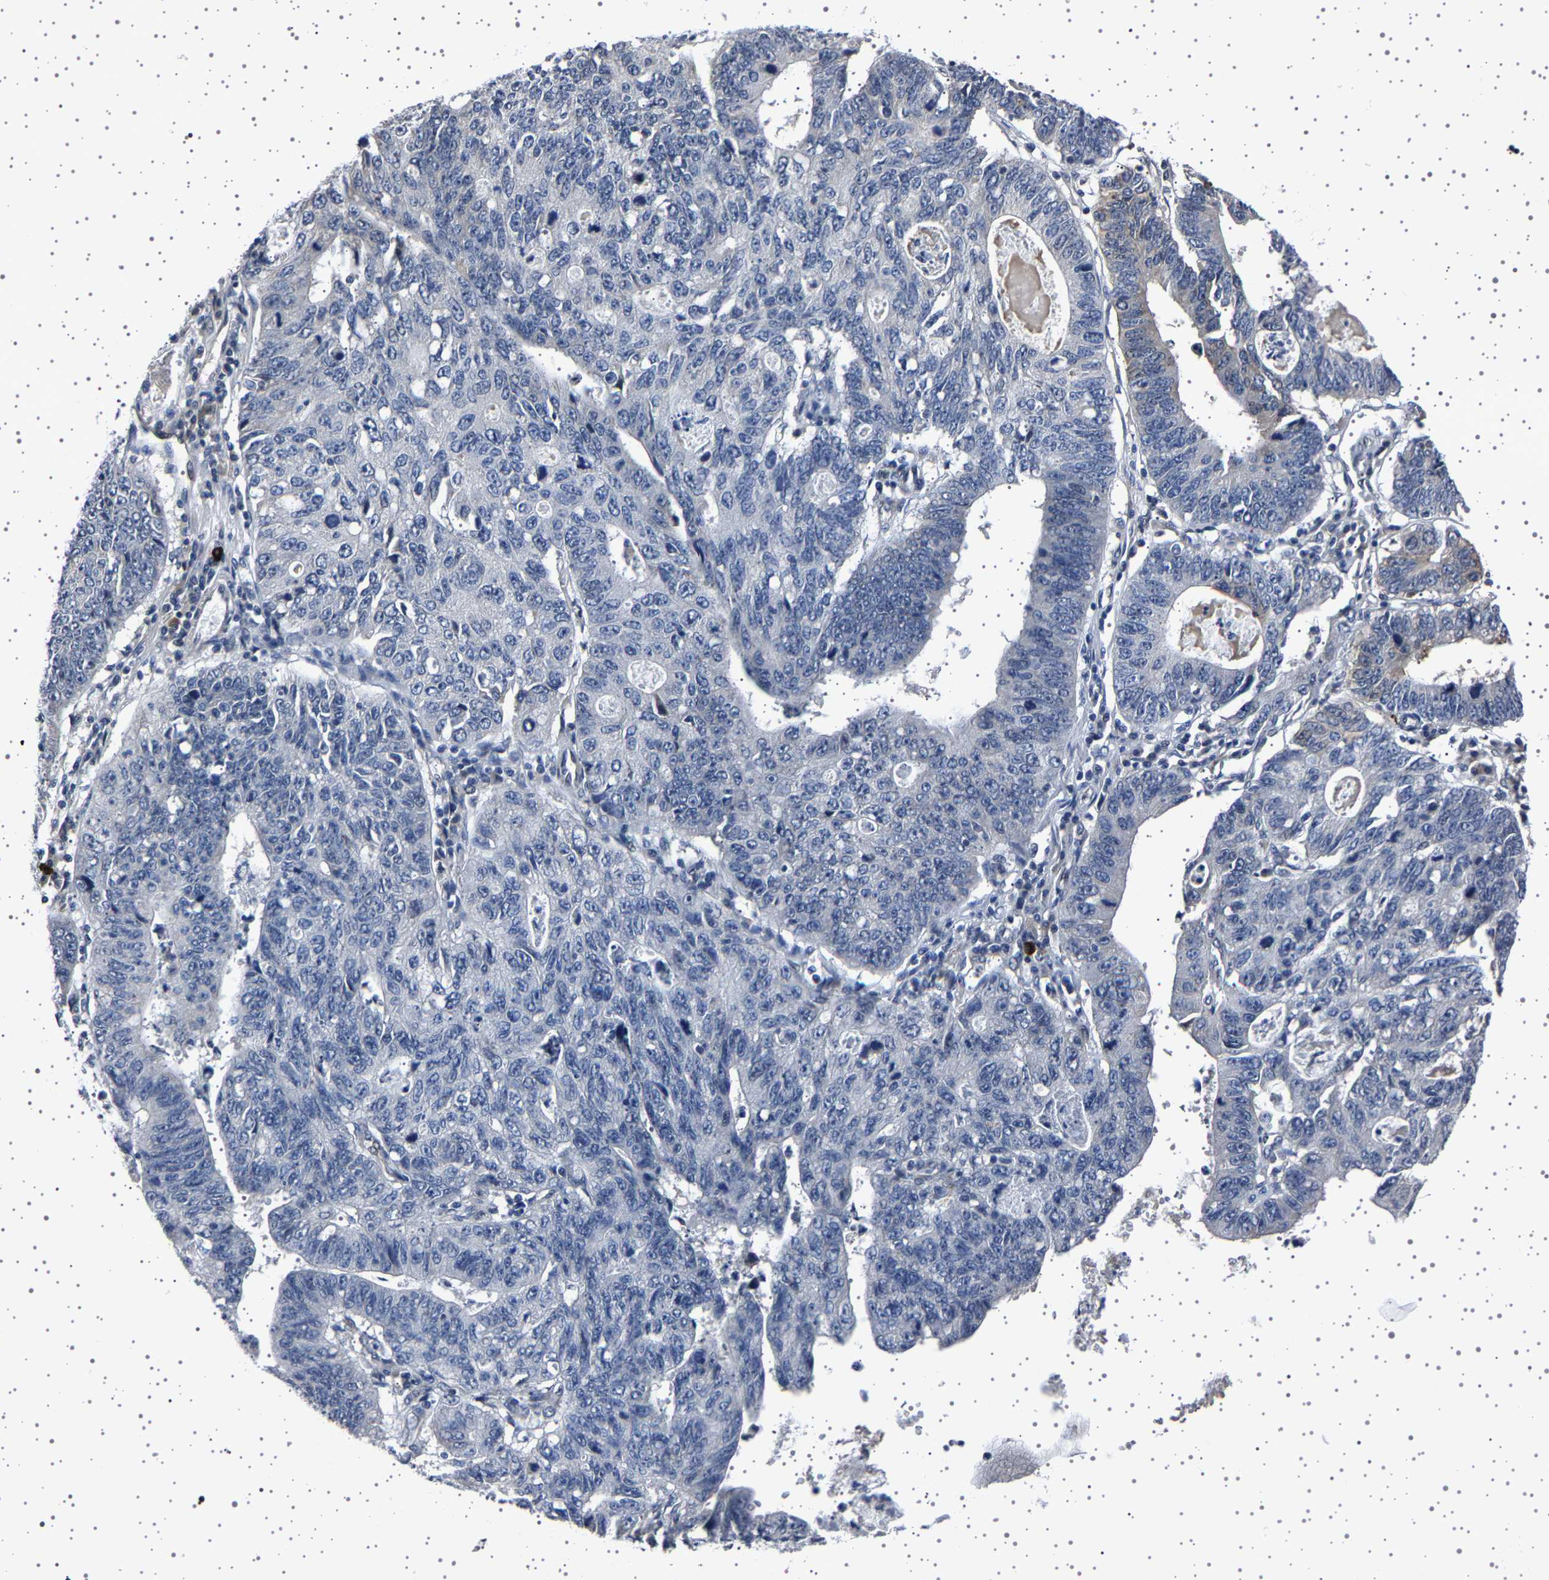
{"staining": {"intensity": "negative", "quantity": "none", "location": "none"}, "tissue": "stomach cancer", "cell_type": "Tumor cells", "image_type": "cancer", "snomed": [{"axis": "morphology", "description": "Adenocarcinoma, NOS"}, {"axis": "topography", "description": "Stomach"}], "caption": "Immunohistochemistry (IHC) histopathology image of neoplastic tissue: stomach cancer stained with DAB (3,3'-diaminobenzidine) reveals no significant protein expression in tumor cells. The staining was performed using DAB to visualize the protein expression in brown, while the nuclei were stained in blue with hematoxylin (Magnification: 20x).", "gene": "IL10RB", "patient": {"sex": "male", "age": 59}}